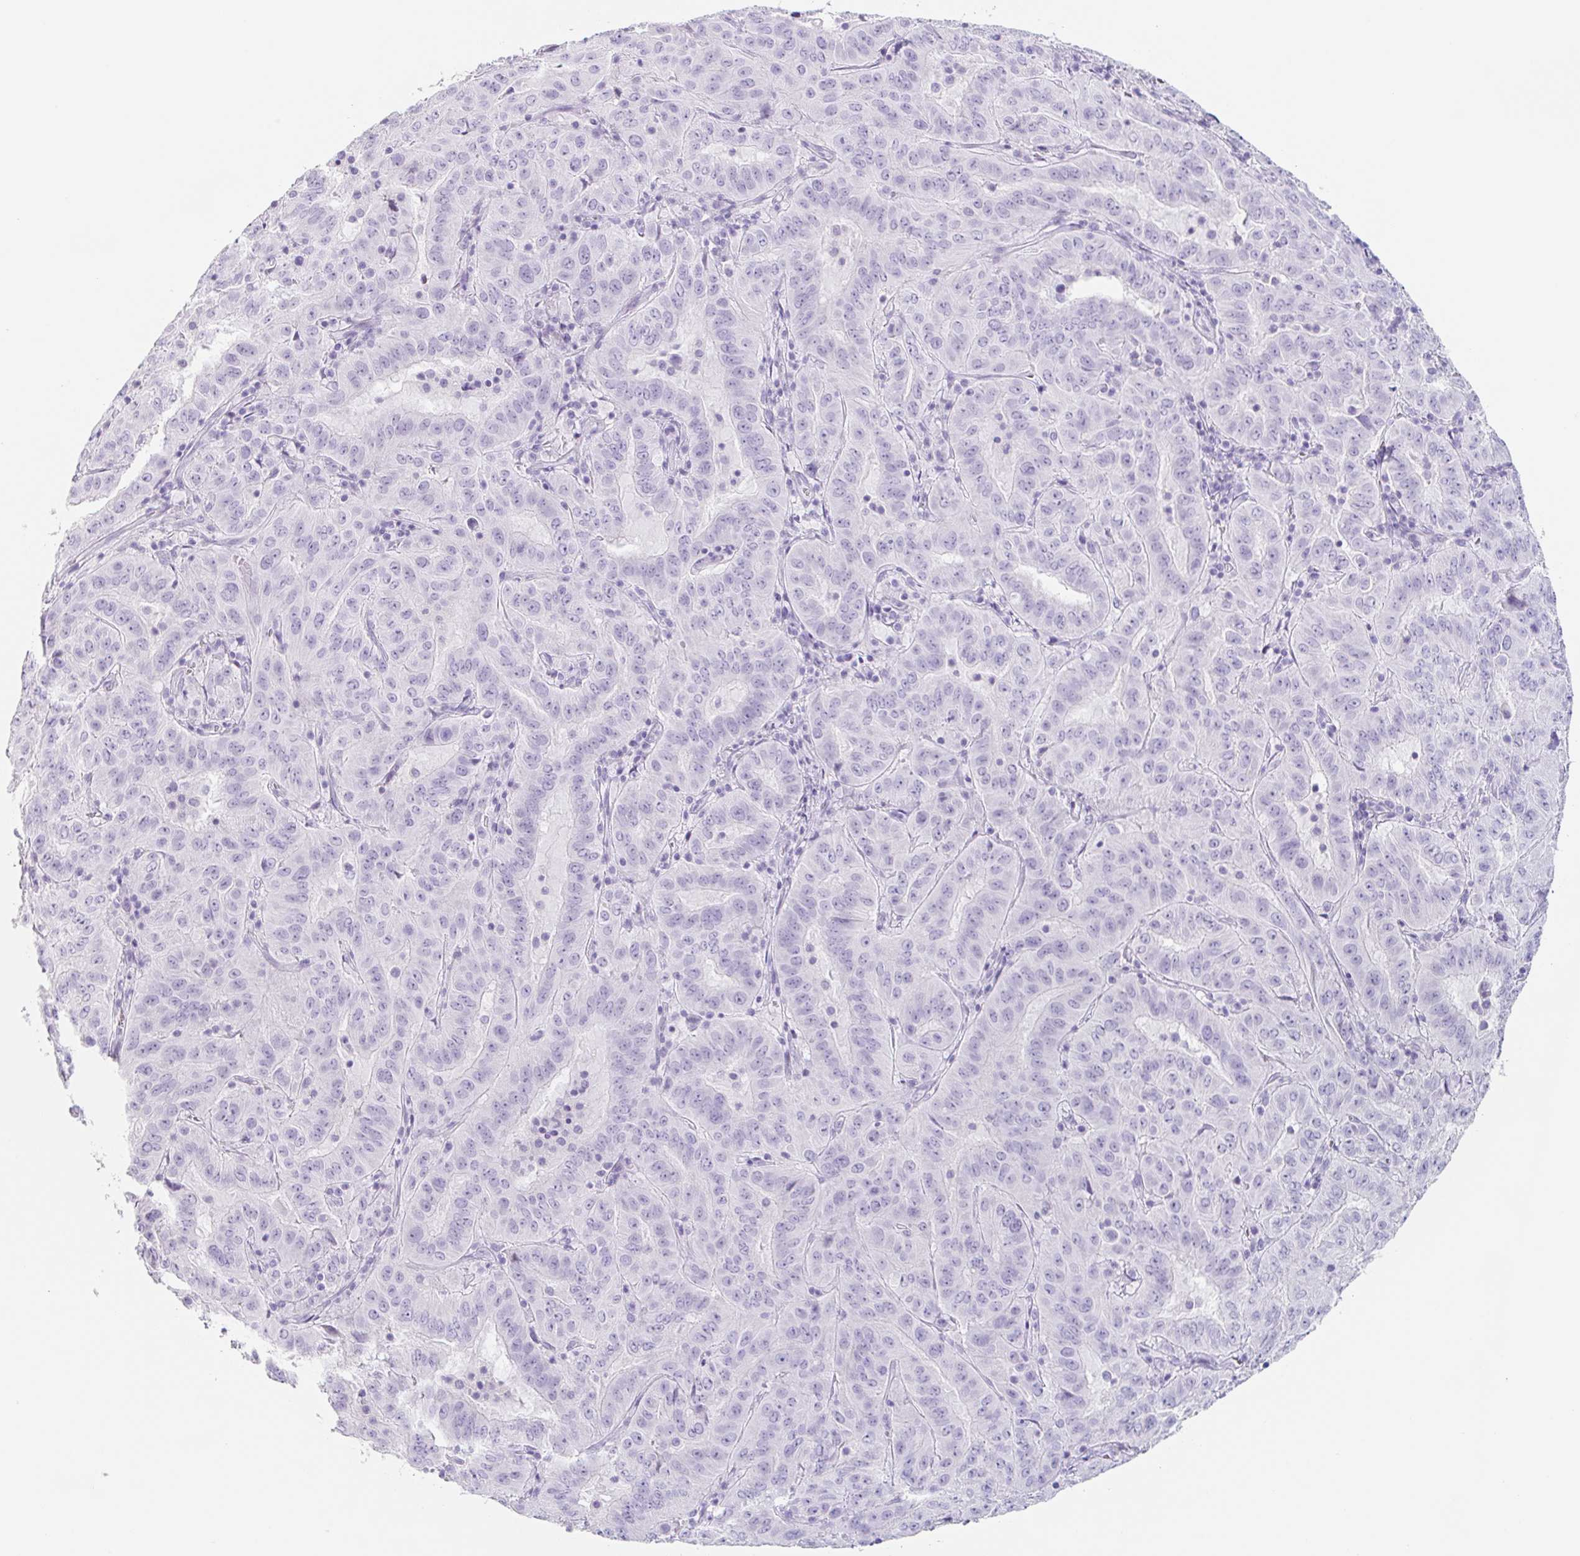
{"staining": {"intensity": "negative", "quantity": "none", "location": "none"}, "tissue": "pancreatic cancer", "cell_type": "Tumor cells", "image_type": "cancer", "snomed": [{"axis": "morphology", "description": "Adenocarcinoma, NOS"}, {"axis": "topography", "description": "Pancreas"}], "caption": "Tumor cells show no significant protein expression in pancreatic cancer (adenocarcinoma).", "gene": "EMC4", "patient": {"sex": "male", "age": 63}}